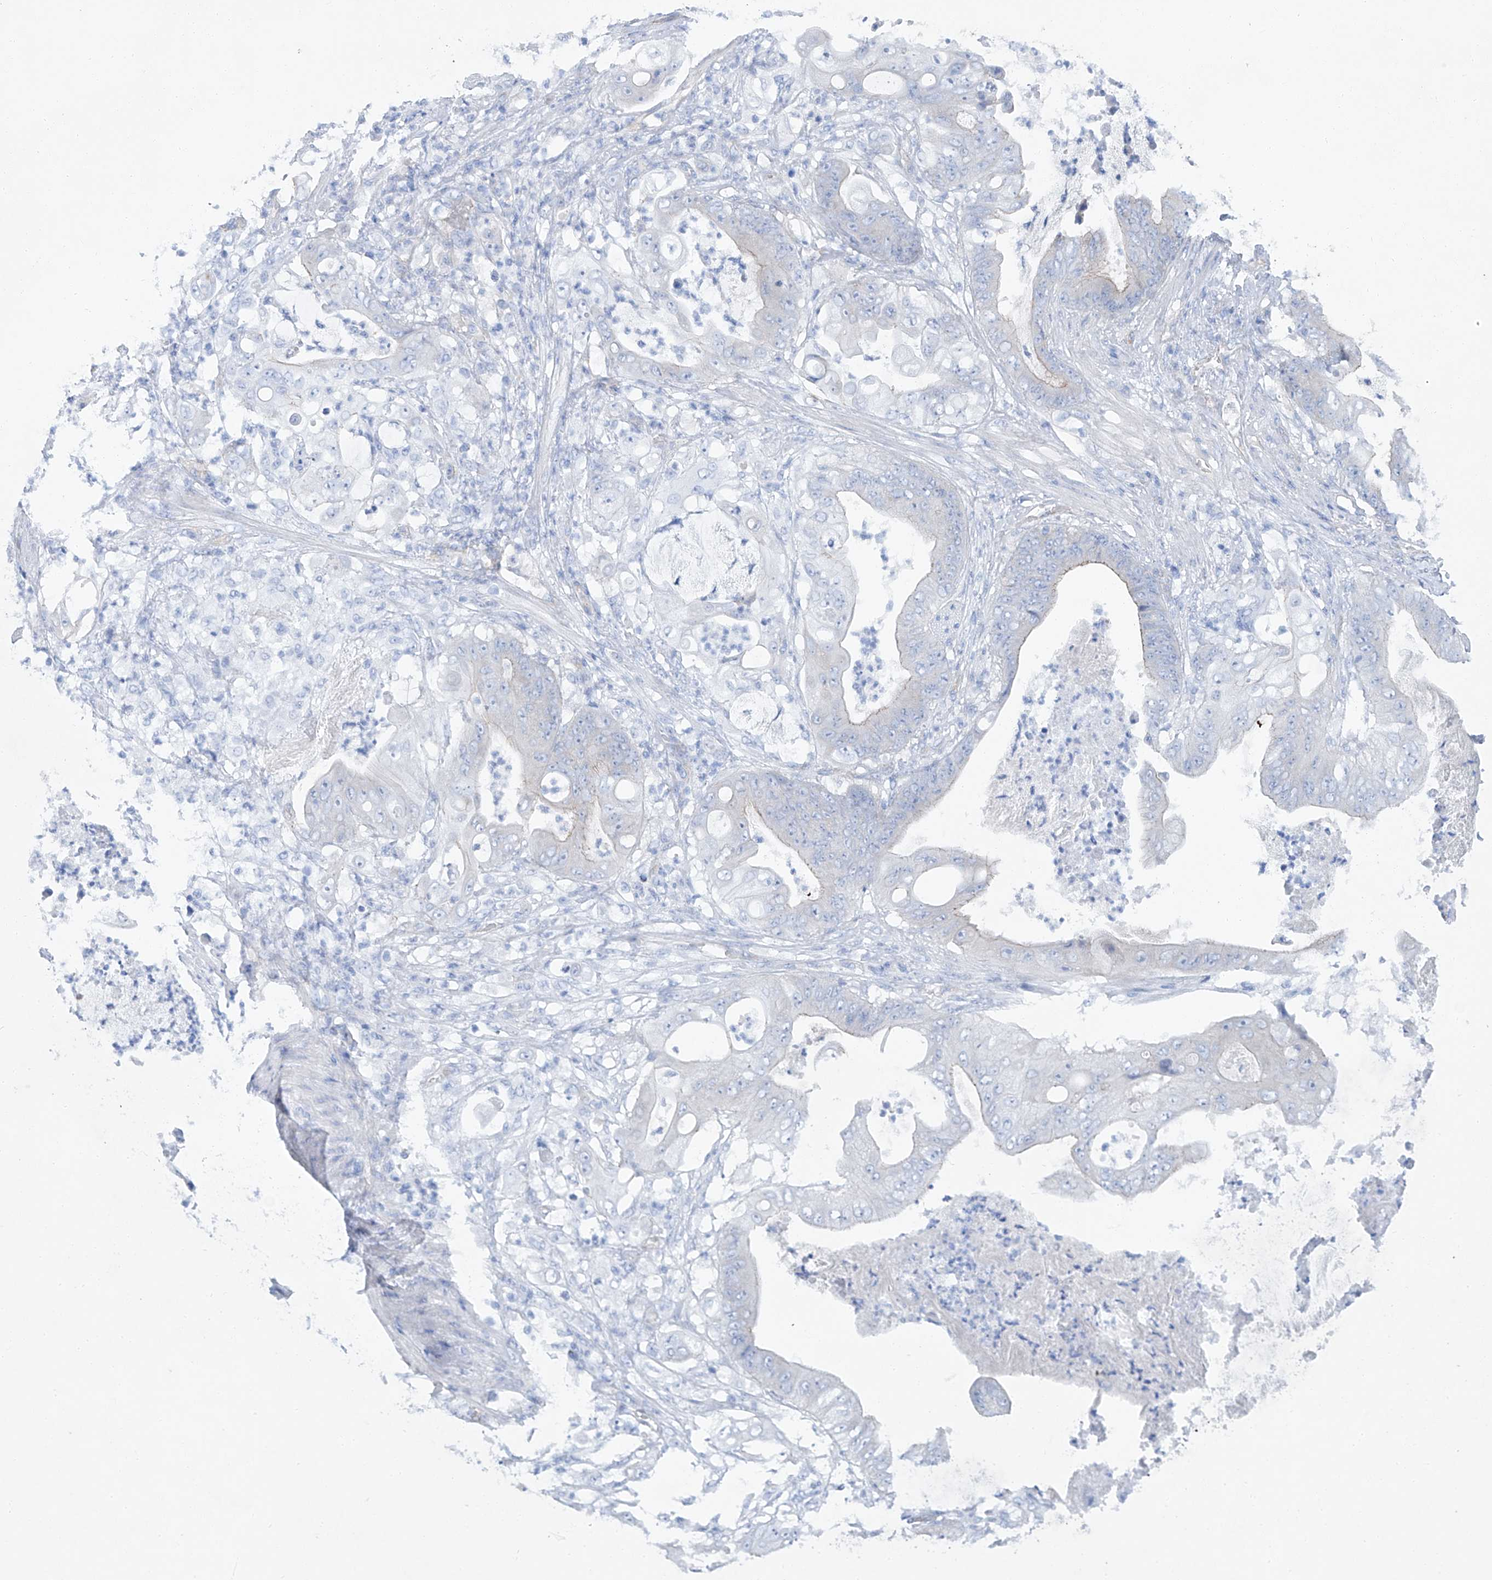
{"staining": {"intensity": "negative", "quantity": "none", "location": "none"}, "tissue": "stomach cancer", "cell_type": "Tumor cells", "image_type": "cancer", "snomed": [{"axis": "morphology", "description": "Adenocarcinoma, NOS"}, {"axis": "topography", "description": "Stomach"}], "caption": "Immunohistochemistry (IHC) of stomach cancer (adenocarcinoma) demonstrates no staining in tumor cells.", "gene": "MAGI1", "patient": {"sex": "female", "age": 73}}